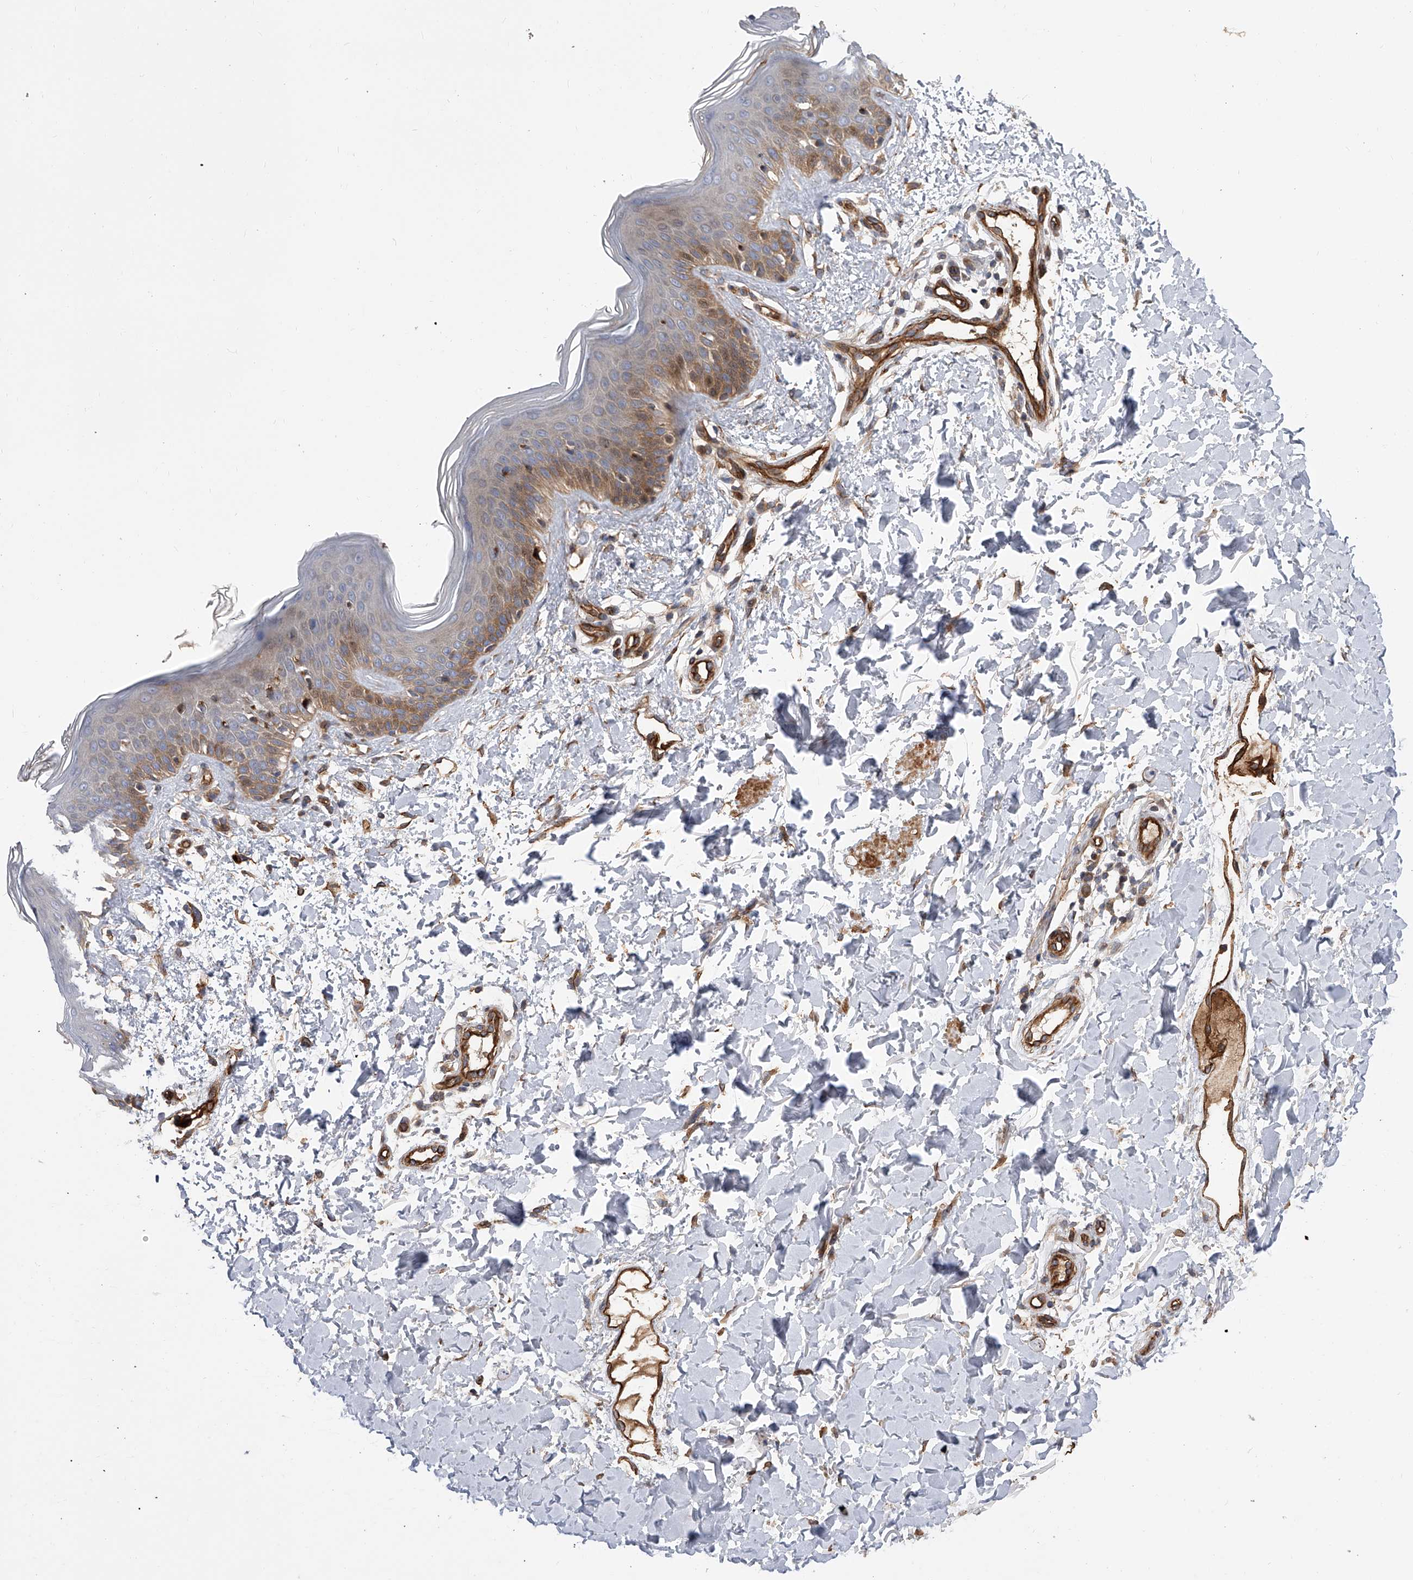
{"staining": {"intensity": "moderate", "quantity": ">75%", "location": "cytoplasmic/membranous,nuclear"}, "tissue": "skin", "cell_type": "Fibroblasts", "image_type": "normal", "snomed": [{"axis": "morphology", "description": "Normal tissue, NOS"}, {"axis": "topography", "description": "Skin"}], "caption": "Skin was stained to show a protein in brown. There is medium levels of moderate cytoplasmic/membranous,nuclear positivity in approximately >75% of fibroblasts. The staining was performed using DAB (3,3'-diaminobenzidine), with brown indicating positive protein expression. Nuclei are stained blue with hematoxylin.", "gene": "PDSS2", "patient": {"sex": "male", "age": 37}}